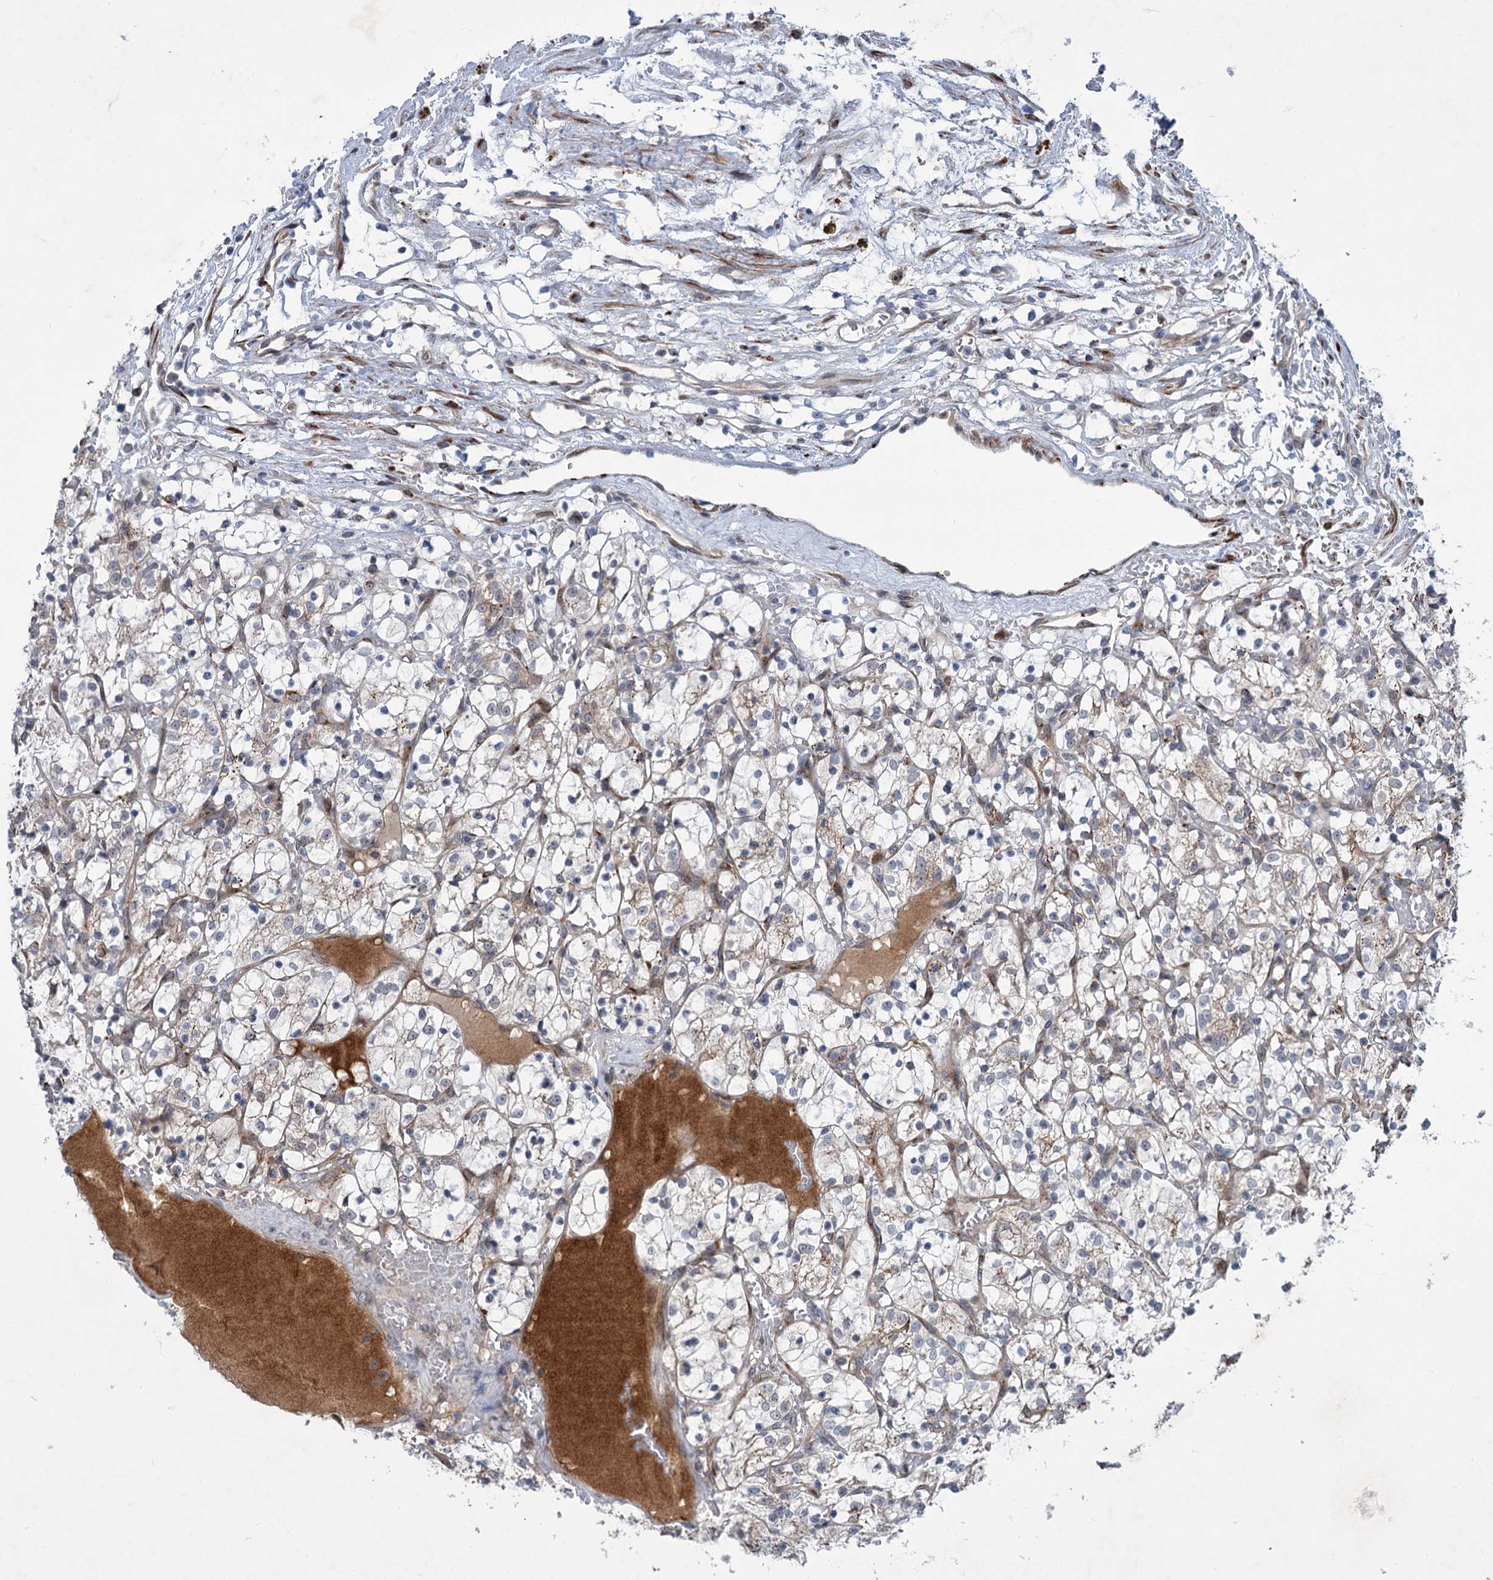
{"staining": {"intensity": "moderate", "quantity": "<25%", "location": "cytoplasmic/membranous"}, "tissue": "renal cancer", "cell_type": "Tumor cells", "image_type": "cancer", "snomed": [{"axis": "morphology", "description": "Adenocarcinoma, NOS"}, {"axis": "topography", "description": "Kidney"}], "caption": "Immunohistochemical staining of renal cancer (adenocarcinoma) displays low levels of moderate cytoplasmic/membranous staining in about <25% of tumor cells.", "gene": "ELP4", "patient": {"sex": "female", "age": 69}}